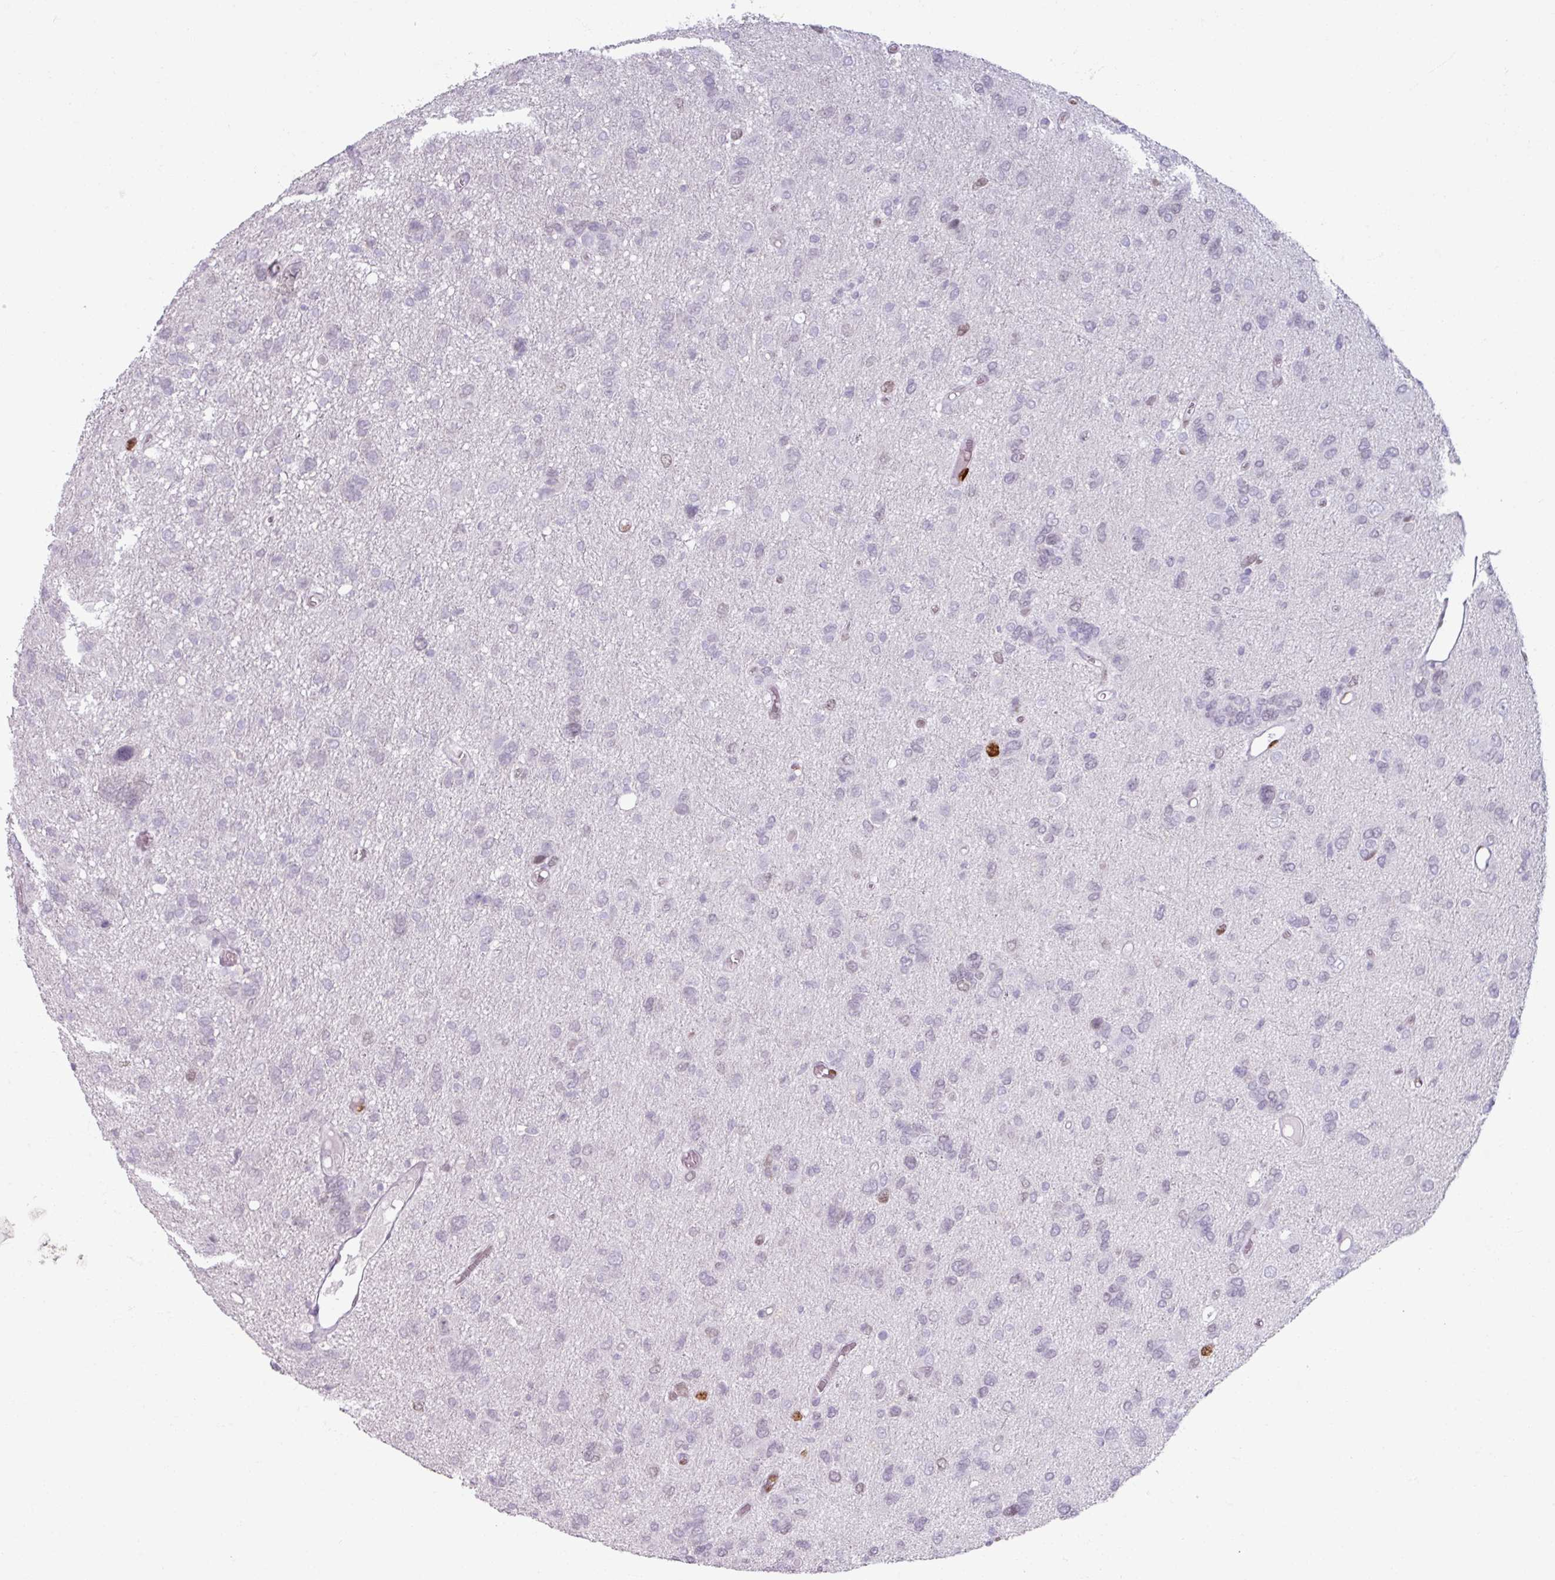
{"staining": {"intensity": "strong", "quantity": "<25%", "location": "nuclear"}, "tissue": "glioma", "cell_type": "Tumor cells", "image_type": "cancer", "snomed": [{"axis": "morphology", "description": "Glioma, malignant, High grade"}, {"axis": "topography", "description": "Brain"}], "caption": "The image displays staining of glioma, revealing strong nuclear protein expression (brown color) within tumor cells. The staining was performed using DAB, with brown indicating positive protein expression. Nuclei are stained blue with hematoxylin.", "gene": "ATAD2", "patient": {"sex": "female", "age": 59}}